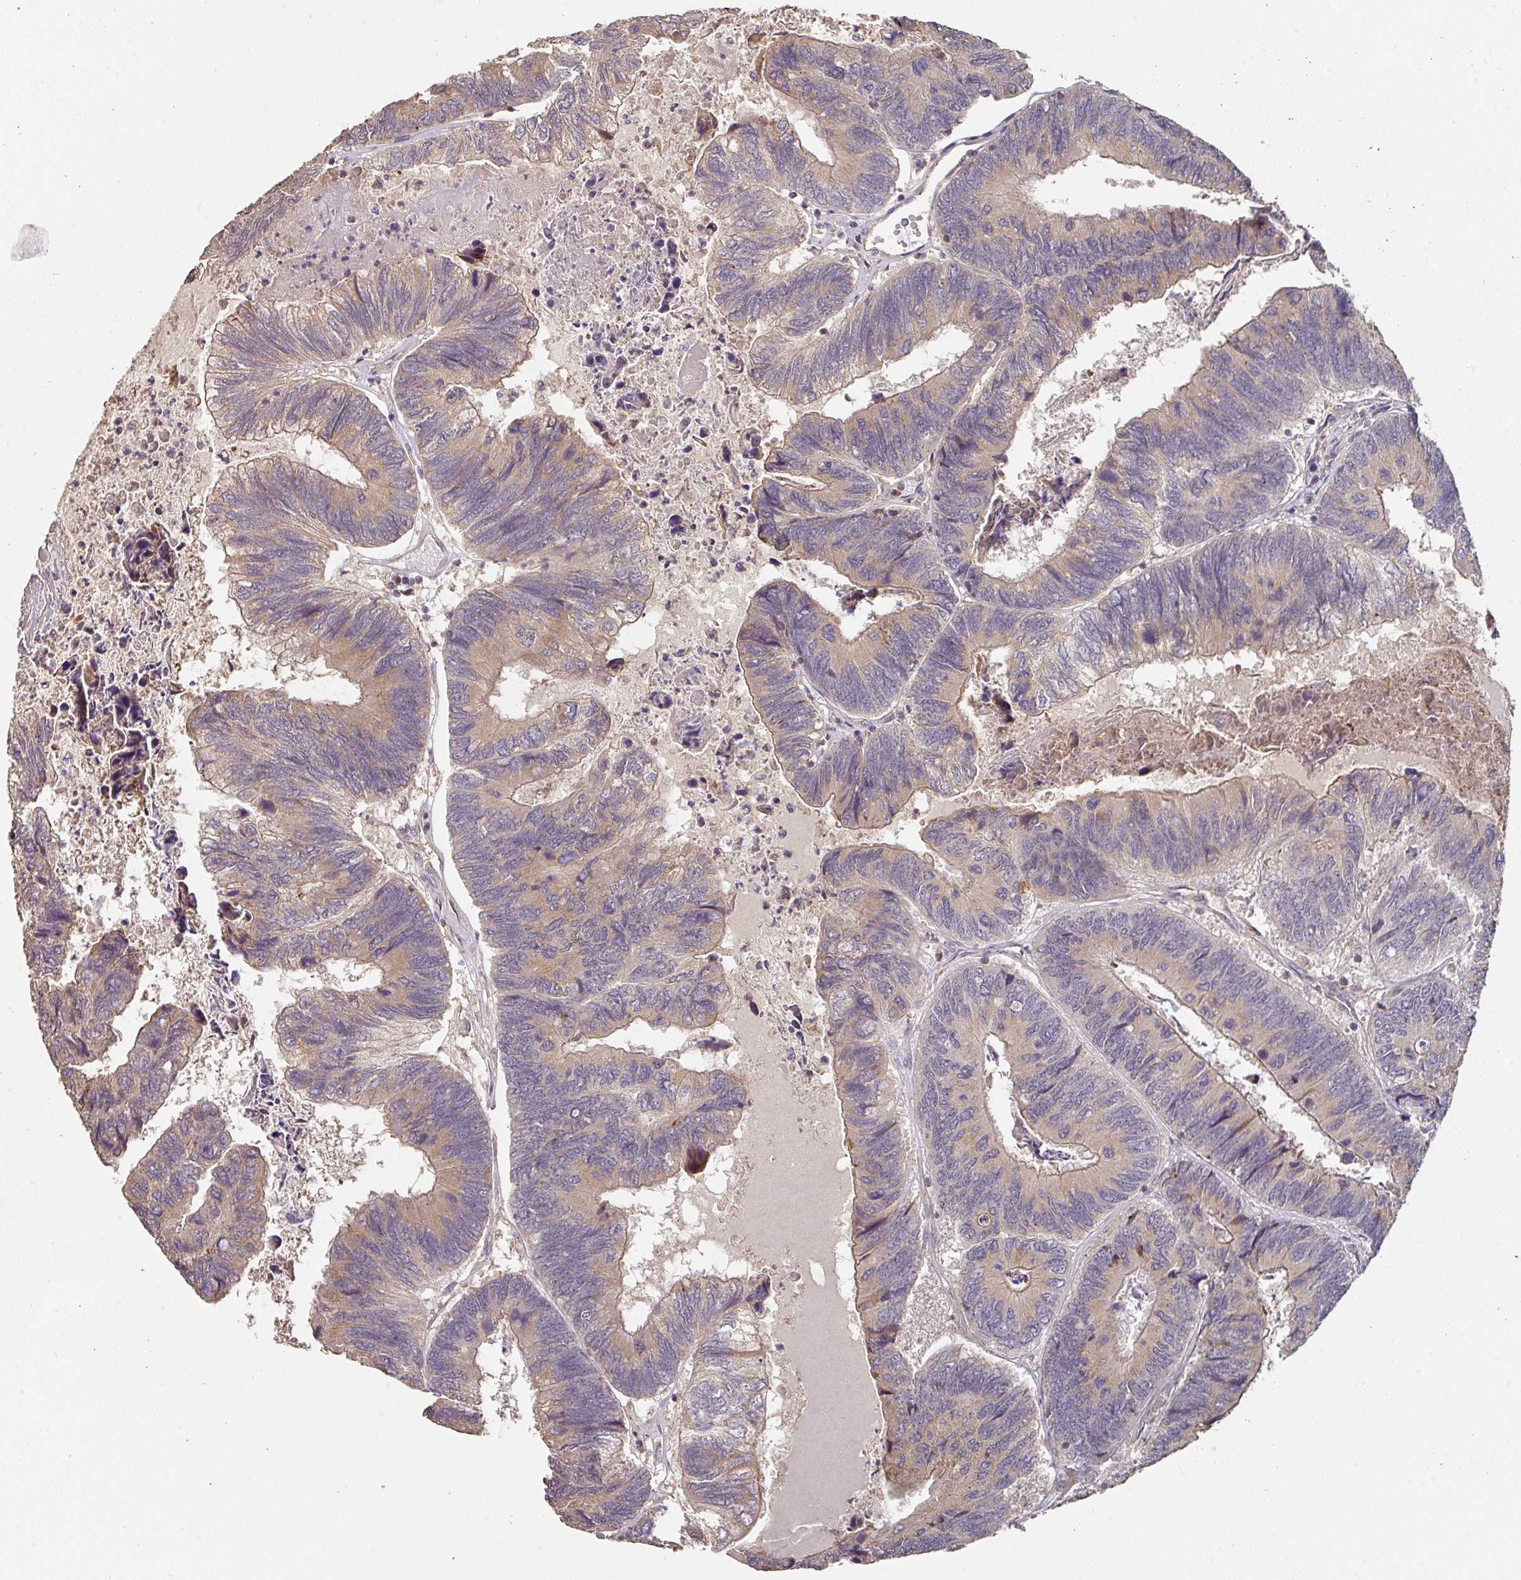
{"staining": {"intensity": "weak", "quantity": "25%-75%", "location": "cytoplasmic/membranous"}, "tissue": "colorectal cancer", "cell_type": "Tumor cells", "image_type": "cancer", "snomed": [{"axis": "morphology", "description": "Adenocarcinoma, NOS"}, {"axis": "topography", "description": "Colon"}], "caption": "This histopathology image shows immunohistochemistry staining of human adenocarcinoma (colorectal), with low weak cytoplasmic/membranous positivity in approximately 25%-75% of tumor cells.", "gene": "ACVR2B", "patient": {"sex": "female", "age": 67}}